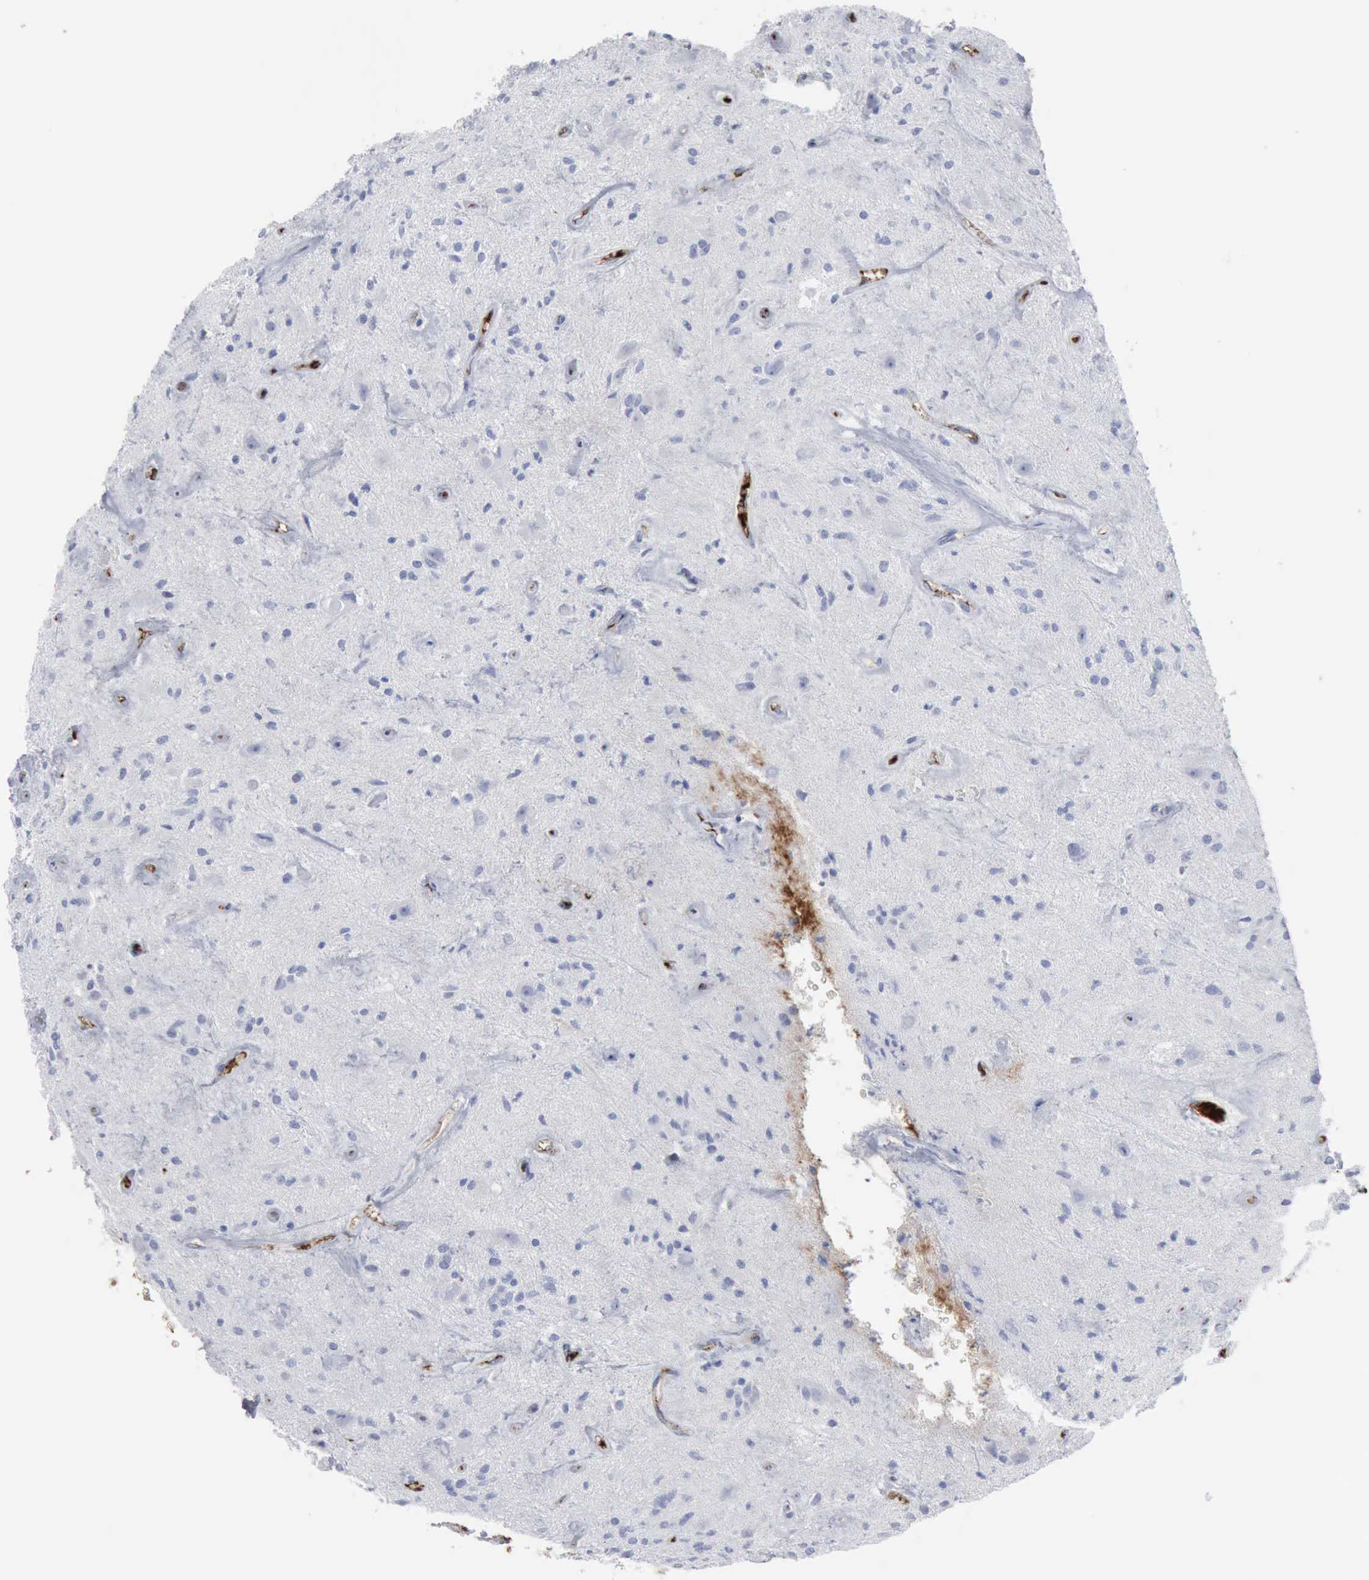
{"staining": {"intensity": "negative", "quantity": "none", "location": "none"}, "tissue": "glioma", "cell_type": "Tumor cells", "image_type": "cancer", "snomed": [{"axis": "morphology", "description": "Glioma, malignant, Low grade"}, {"axis": "topography", "description": "Brain"}], "caption": "A micrograph of human glioma is negative for staining in tumor cells.", "gene": "C4BPA", "patient": {"sex": "female", "age": 15}}